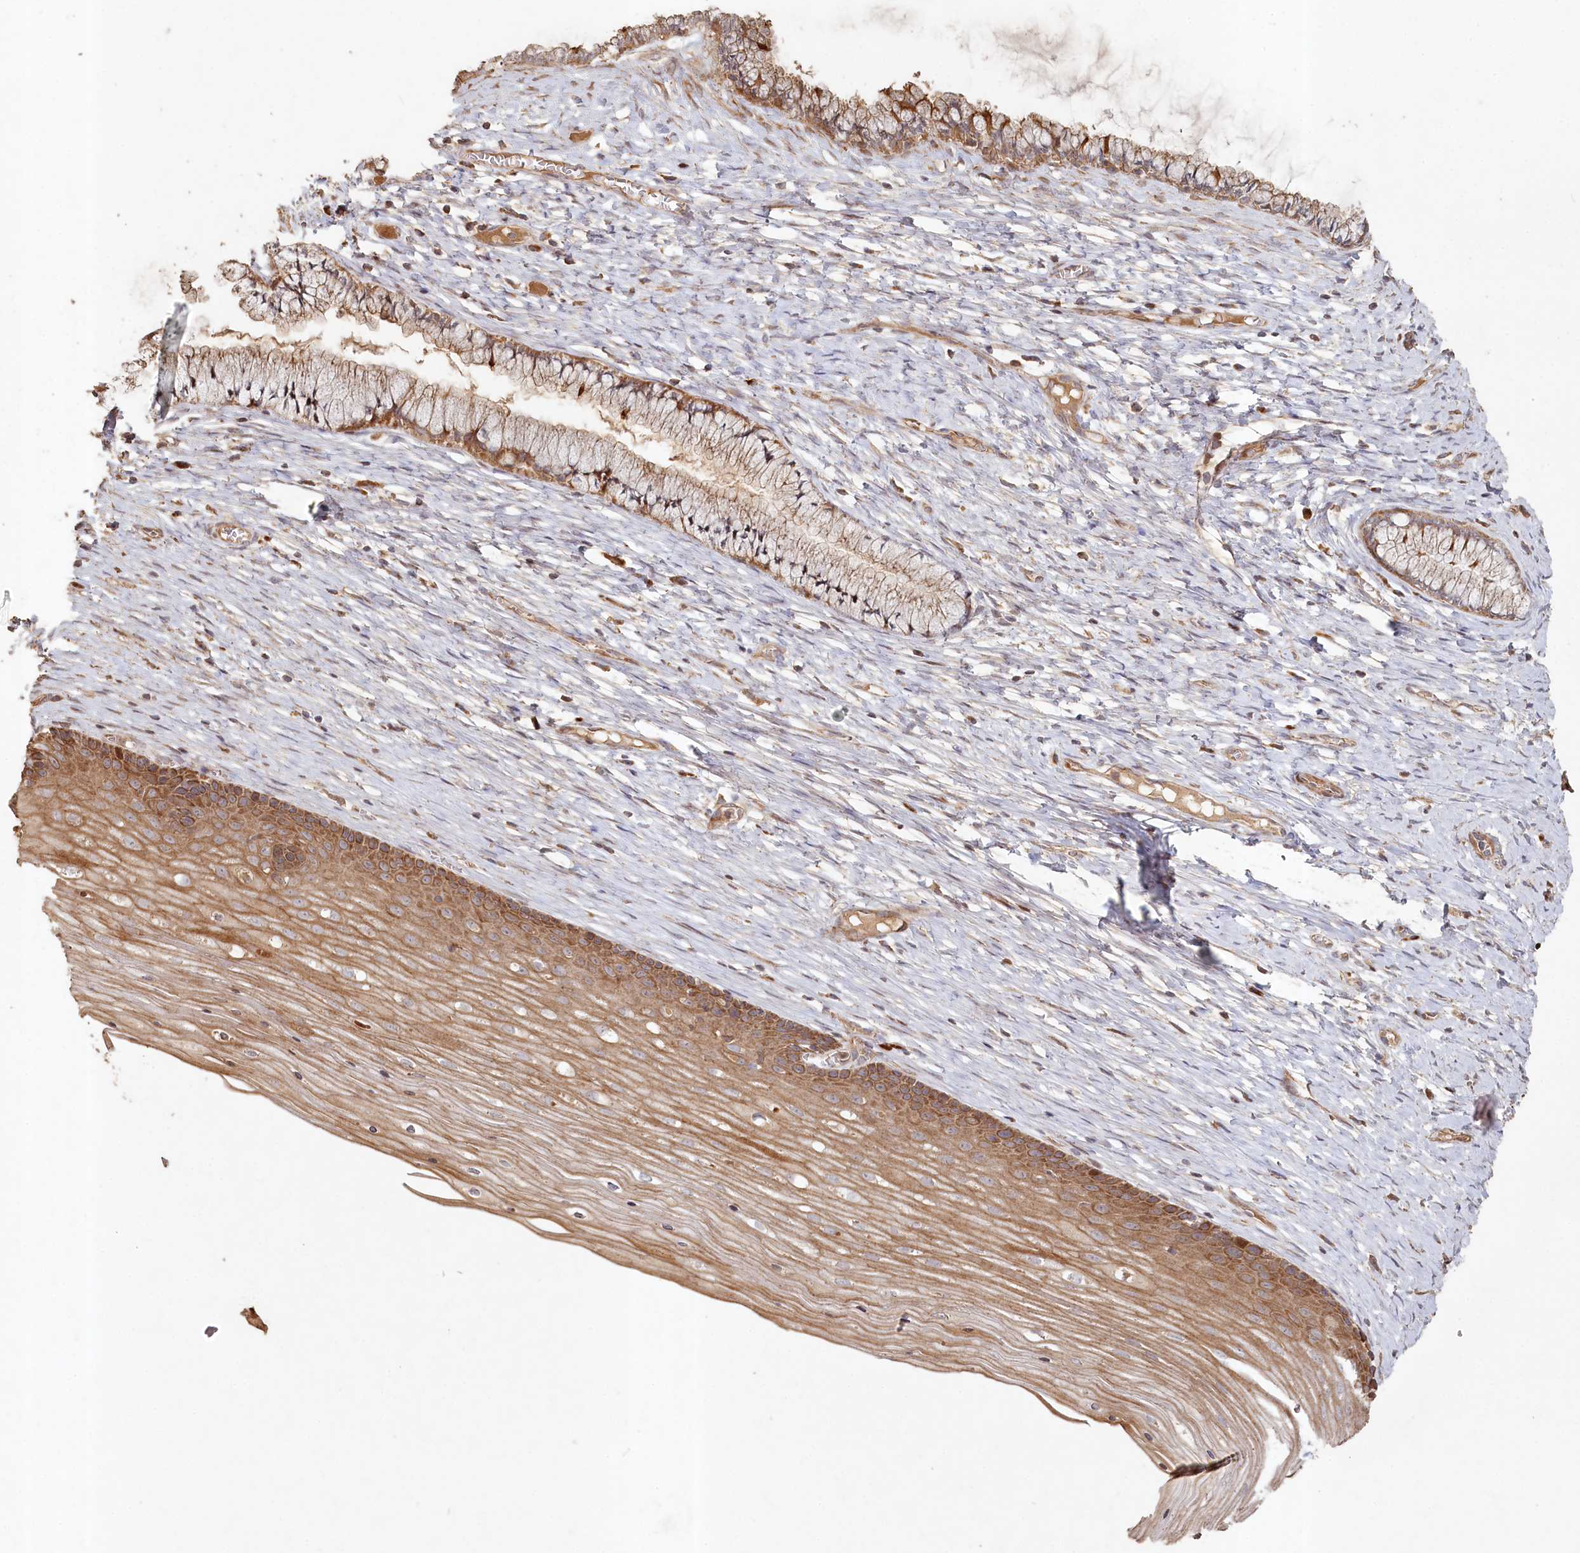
{"staining": {"intensity": "moderate", "quantity": ">75%", "location": "cytoplasmic/membranous"}, "tissue": "cervix", "cell_type": "Glandular cells", "image_type": "normal", "snomed": [{"axis": "morphology", "description": "Normal tissue, NOS"}, {"axis": "topography", "description": "Cervix"}], "caption": "Immunohistochemistry (IHC) of benign human cervix exhibits medium levels of moderate cytoplasmic/membranous positivity in approximately >75% of glandular cells. (brown staining indicates protein expression, while blue staining denotes nuclei).", "gene": "HAL", "patient": {"sex": "female", "age": 42}}